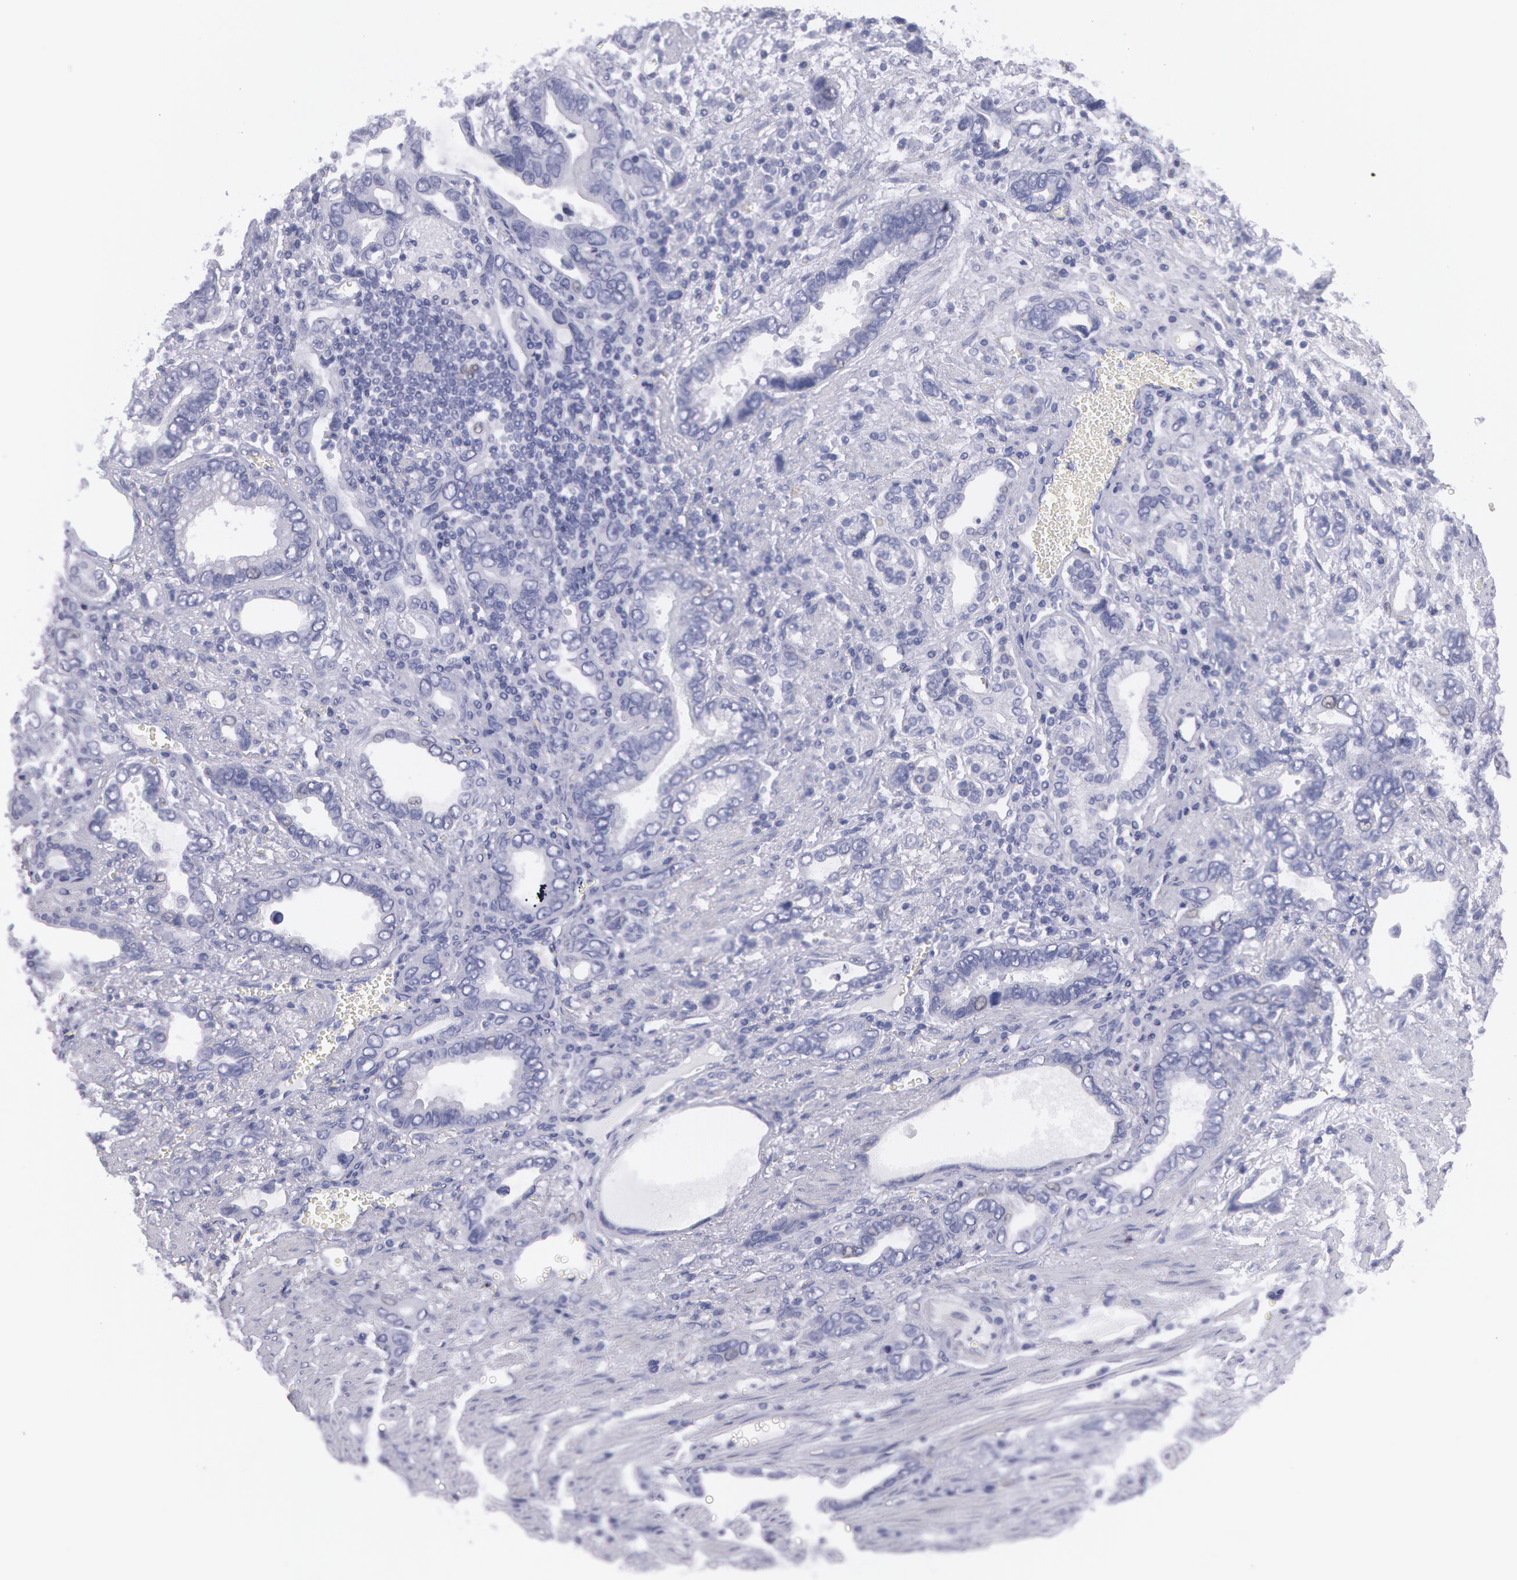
{"staining": {"intensity": "negative", "quantity": "none", "location": "none"}, "tissue": "stomach cancer", "cell_type": "Tumor cells", "image_type": "cancer", "snomed": [{"axis": "morphology", "description": "Adenocarcinoma, NOS"}, {"axis": "topography", "description": "Stomach"}], "caption": "Tumor cells are negative for protein expression in human stomach adenocarcinoma. (DAB immunohistochemistry, high magnification).", "gene": "AMACR", "patient": {"sex": "male", "age": 78}}